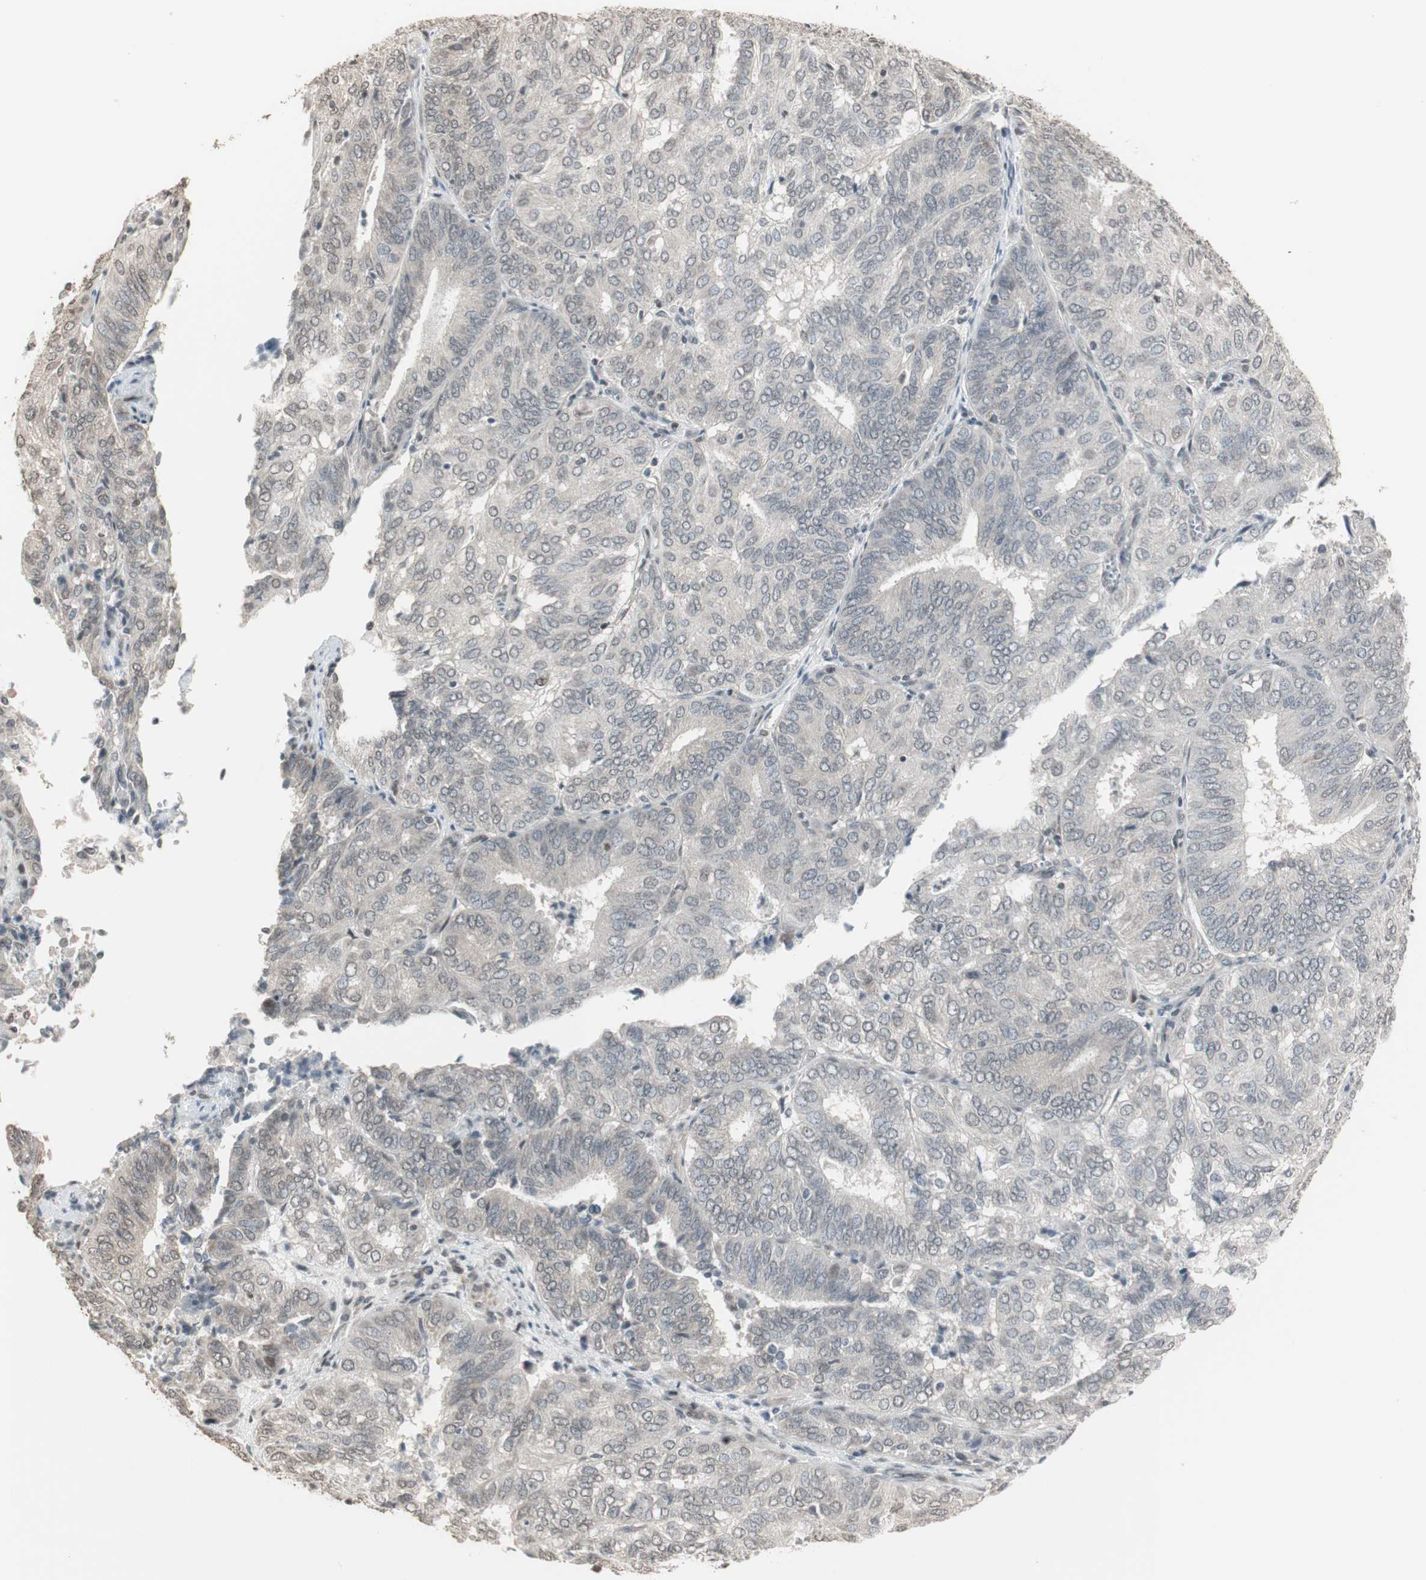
{"staining": {"intensity": "negative", "quantity": "none", "location": "none"}, "tissue": "endometrial cancer", "cell_type": "Tumor cells", "image_type": "cancer", "snomed": [{"axis": "morphology", "description": "Adenocarcinoma, NOS"}, {"axis": "topography", "description": "Uterus"}], "caption": "There is no significant expression in tumor cells of adenocarcinoma (endometrial).", "gene": "CBLC", "patient": {"sex": "female", "age": 60}}